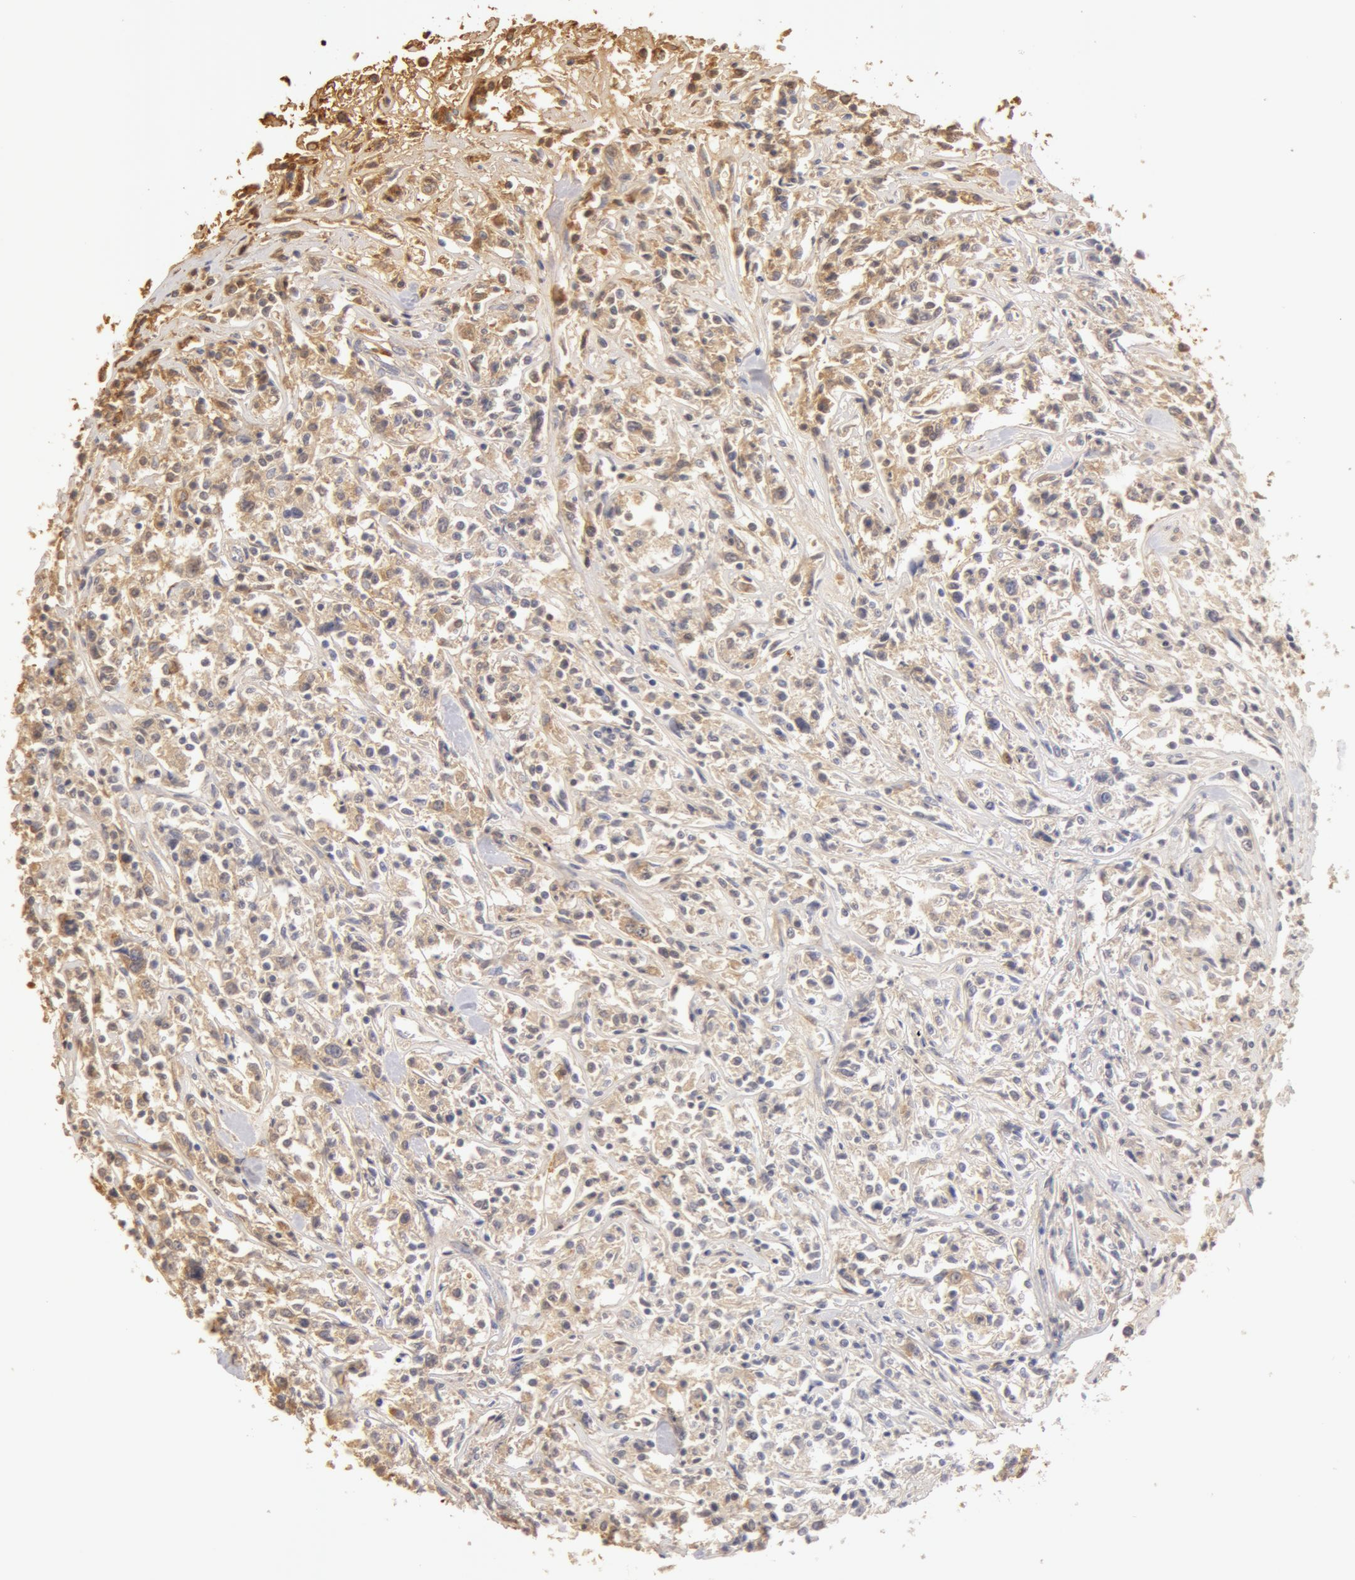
{"staining": {"intensity": "weak", "quantity": "<25%", "location": "cytoplasmic/membranous"}, "tissue": "lymphoma", "cell_type": "Tumor cells", "image_type": "cancer", "snomed": [{"axis": "morphology", "description": "Malignant lymphoma, non-Hodgkin's type, Low grade"}, {"axis": "topography", "description": "Small intestine"}], "caption": "Image shows no significant protein positivity in tumor cells of low-grade malignant lymphoma, non-Hodgkin's type. (DAB (3,3'-diaminobenzidine) immunohistochemistry (IHC), high magnification).", "gene": "TF", "patient": {"sex": "female", "age": 59}}